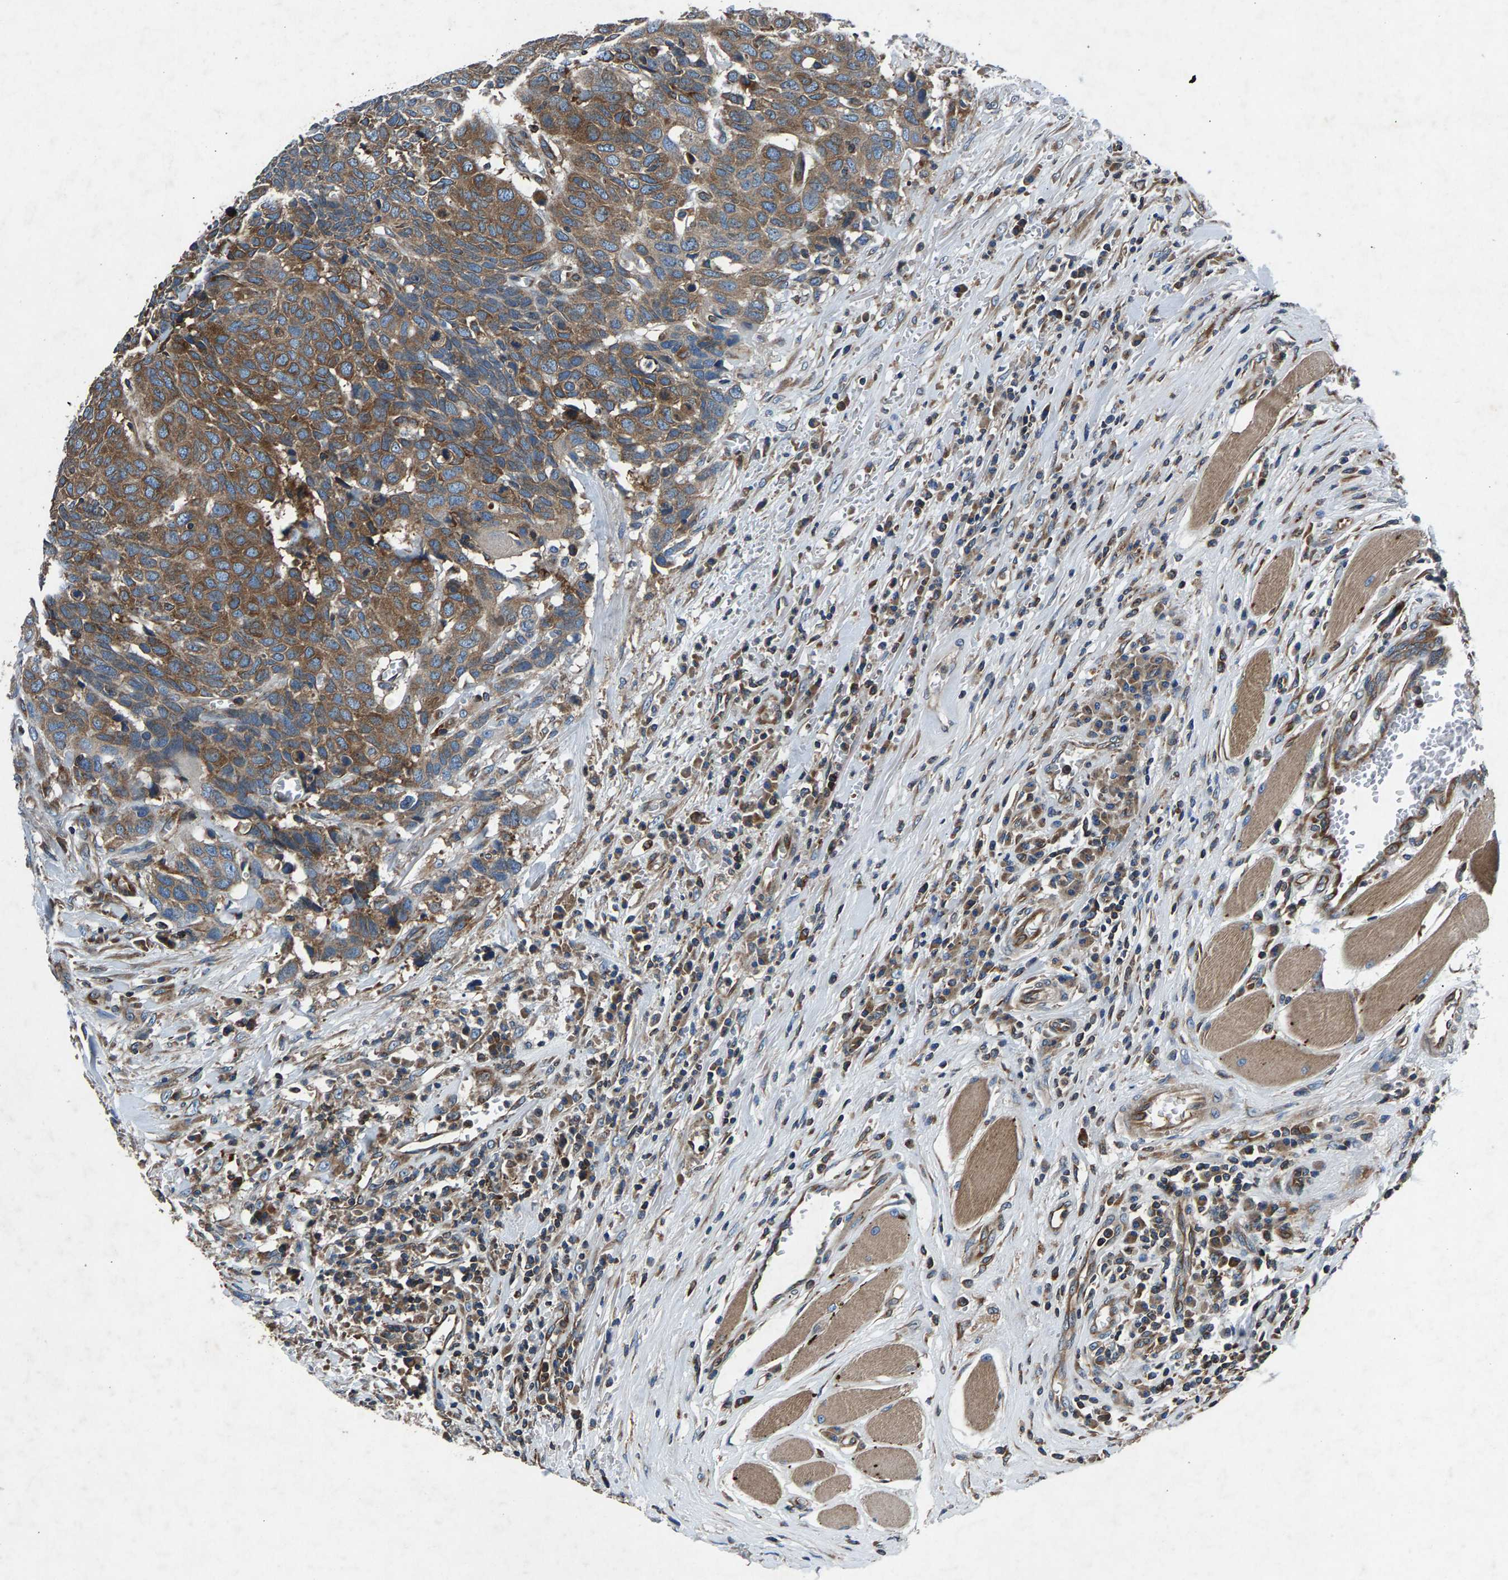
{"staining": {"intensity": "moderate", "quantity": ">75%", "location": "cytoplasmic/membranous"}, "tissue": "head and neck cancer", "cell_type": "Tumor cells", "image_type": "cancer", "snomed": [{"axis": "morphology", "description": "Squamous cell carcinoma, NOS"}, {"axis": "topography", "description": "Head-Neck"}], "caption": "The micrograph exhibits a brown stain indicating the presence of a protein in the cytoplasmic/membranous of tumor cells in squamous cell carcinoma (head and neck).", "gene": "LPCAT1", "patient": {"sex": "male", "age": 66}}